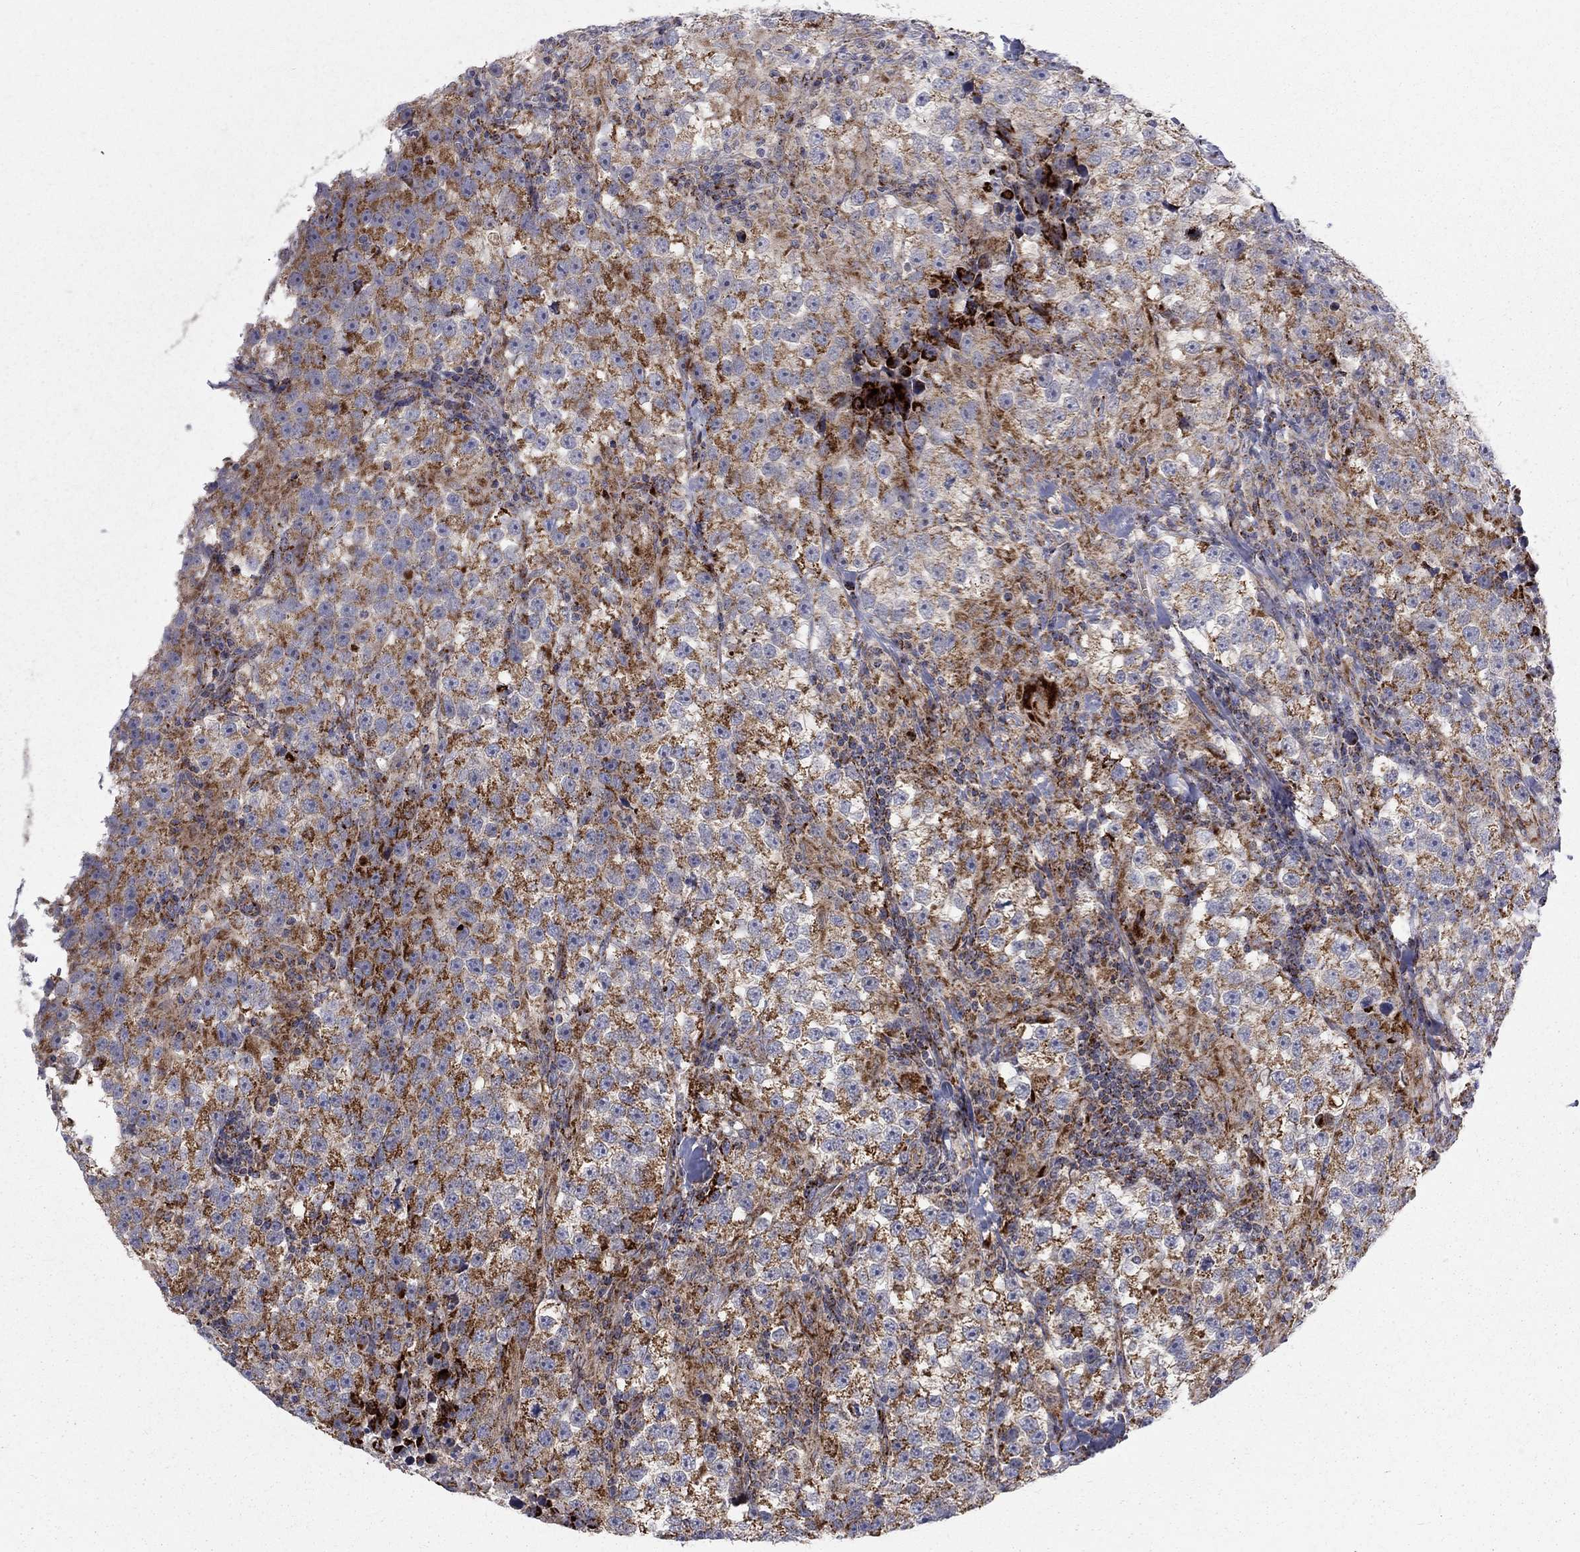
{"staining": {"intensity": "strong", "quantity": "25%-75%", "location": "cytoplasmic/membranous"}, "tissue": "testis cancer", "cell_type": "Tumor cells", "image_type": "cancer", "snomed": [{"axis": "morphology", "description": "Seminoma, NOS"}, {"axis": "topography", "description": "Testis"}], "caption": "Immunohistochemical staining of seminoma (testis) shows high levels of strong cytoplasmic/membranous protein staining in about 25%-75% of tumor cells.", "gene": "ALDH1B1", "patient": {"sex": "male", "age": 46}}